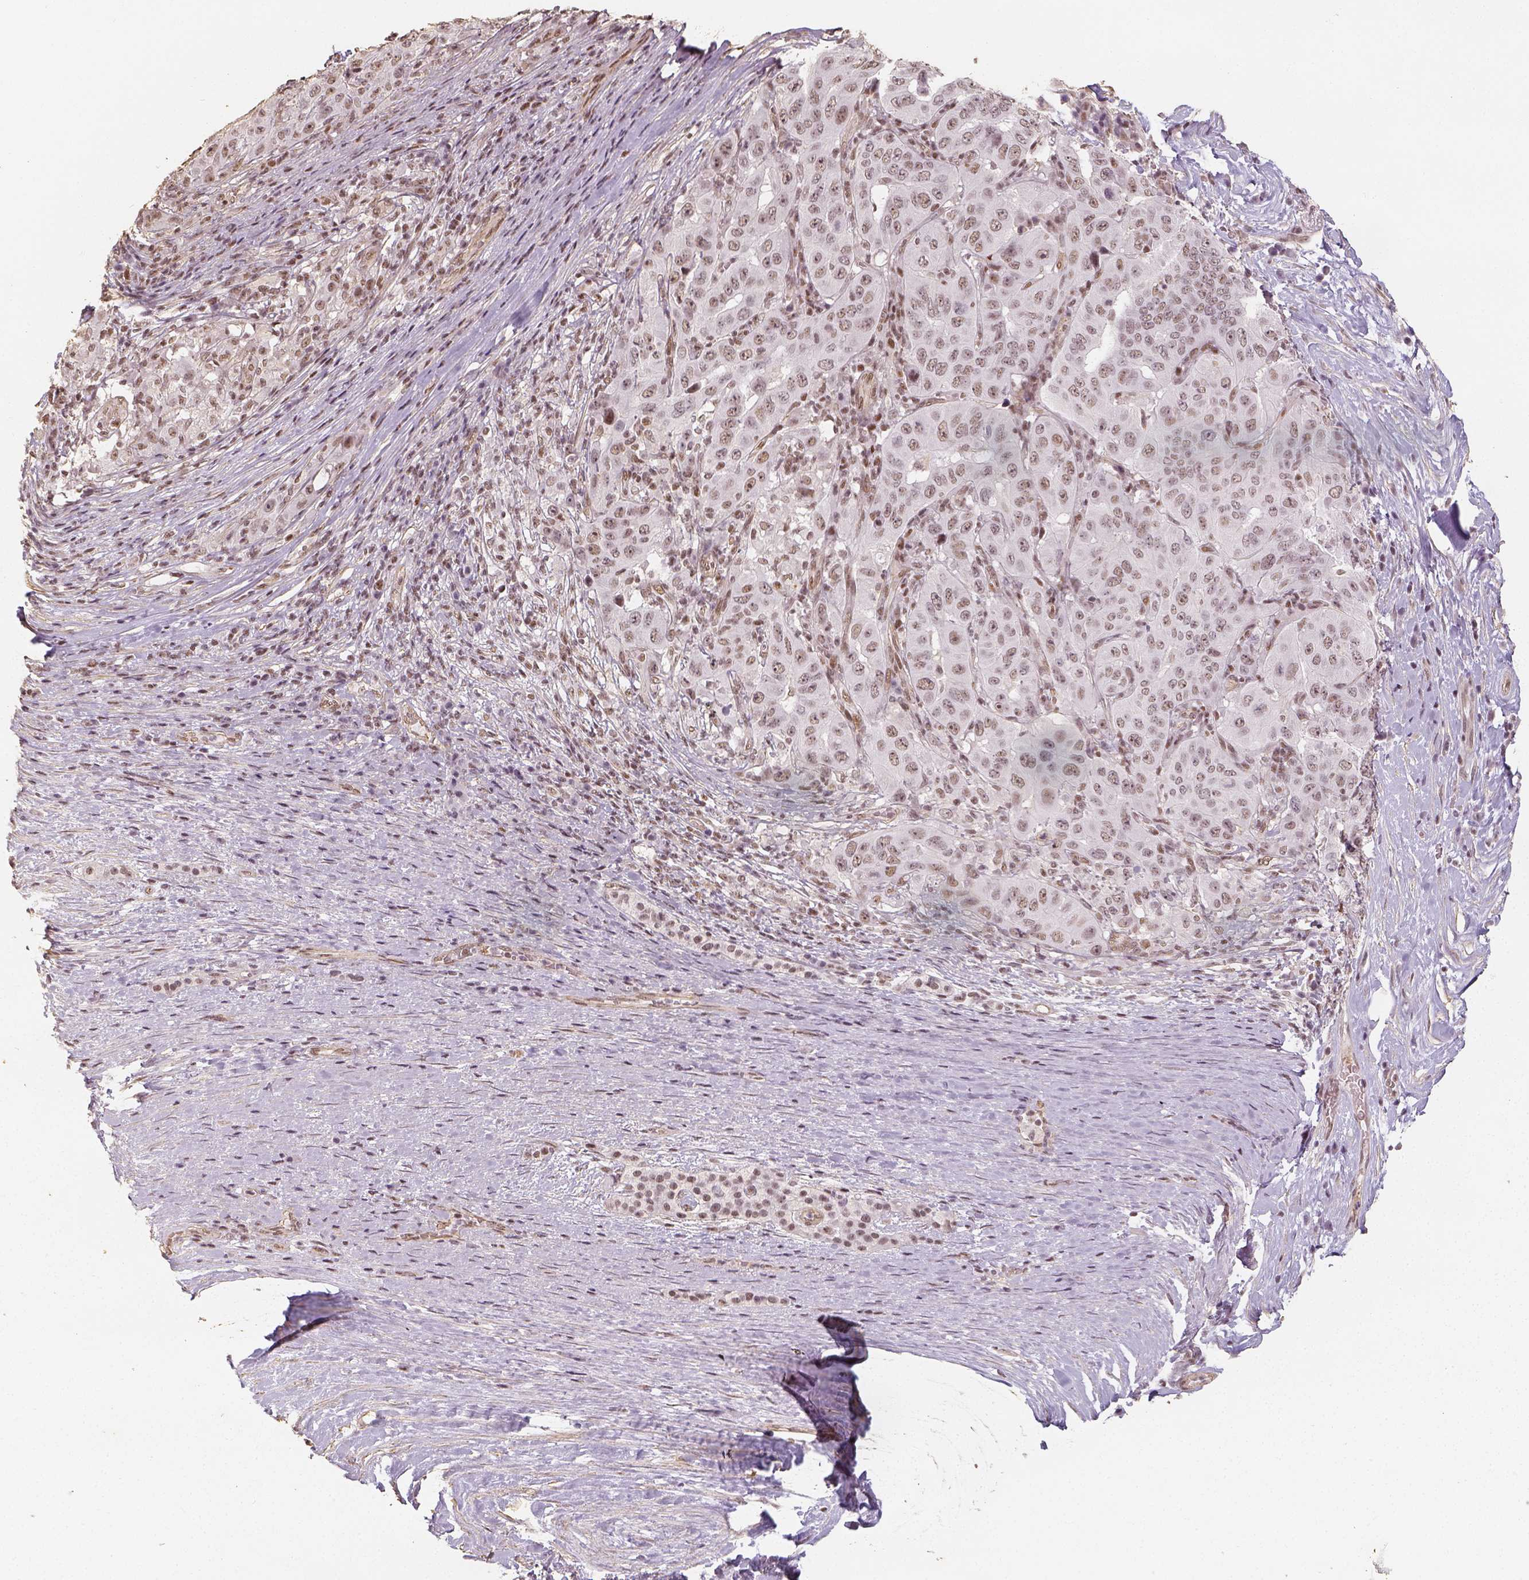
{"staining": {"intensity": "weak", "quantity": ">75%", "location": "nuclear"}, "tissue": "pancreatic cancer", "cell_type": "Tumor cells", "image_type": "cancer", "snomed": [{"axis": "morphology", "description": "Adenocarcinoma, NOS"}, {"axis": "topography", "description": "Pancreas"}], "caption": "This image displays immunohistochemistry staining of human pancreatic cancer (adenocarcinoma), with low weak nuclear positivity in about >75% of tumor cells.", "gene": "HDAC1", "patient": {"sex": "male", "age": 63}}